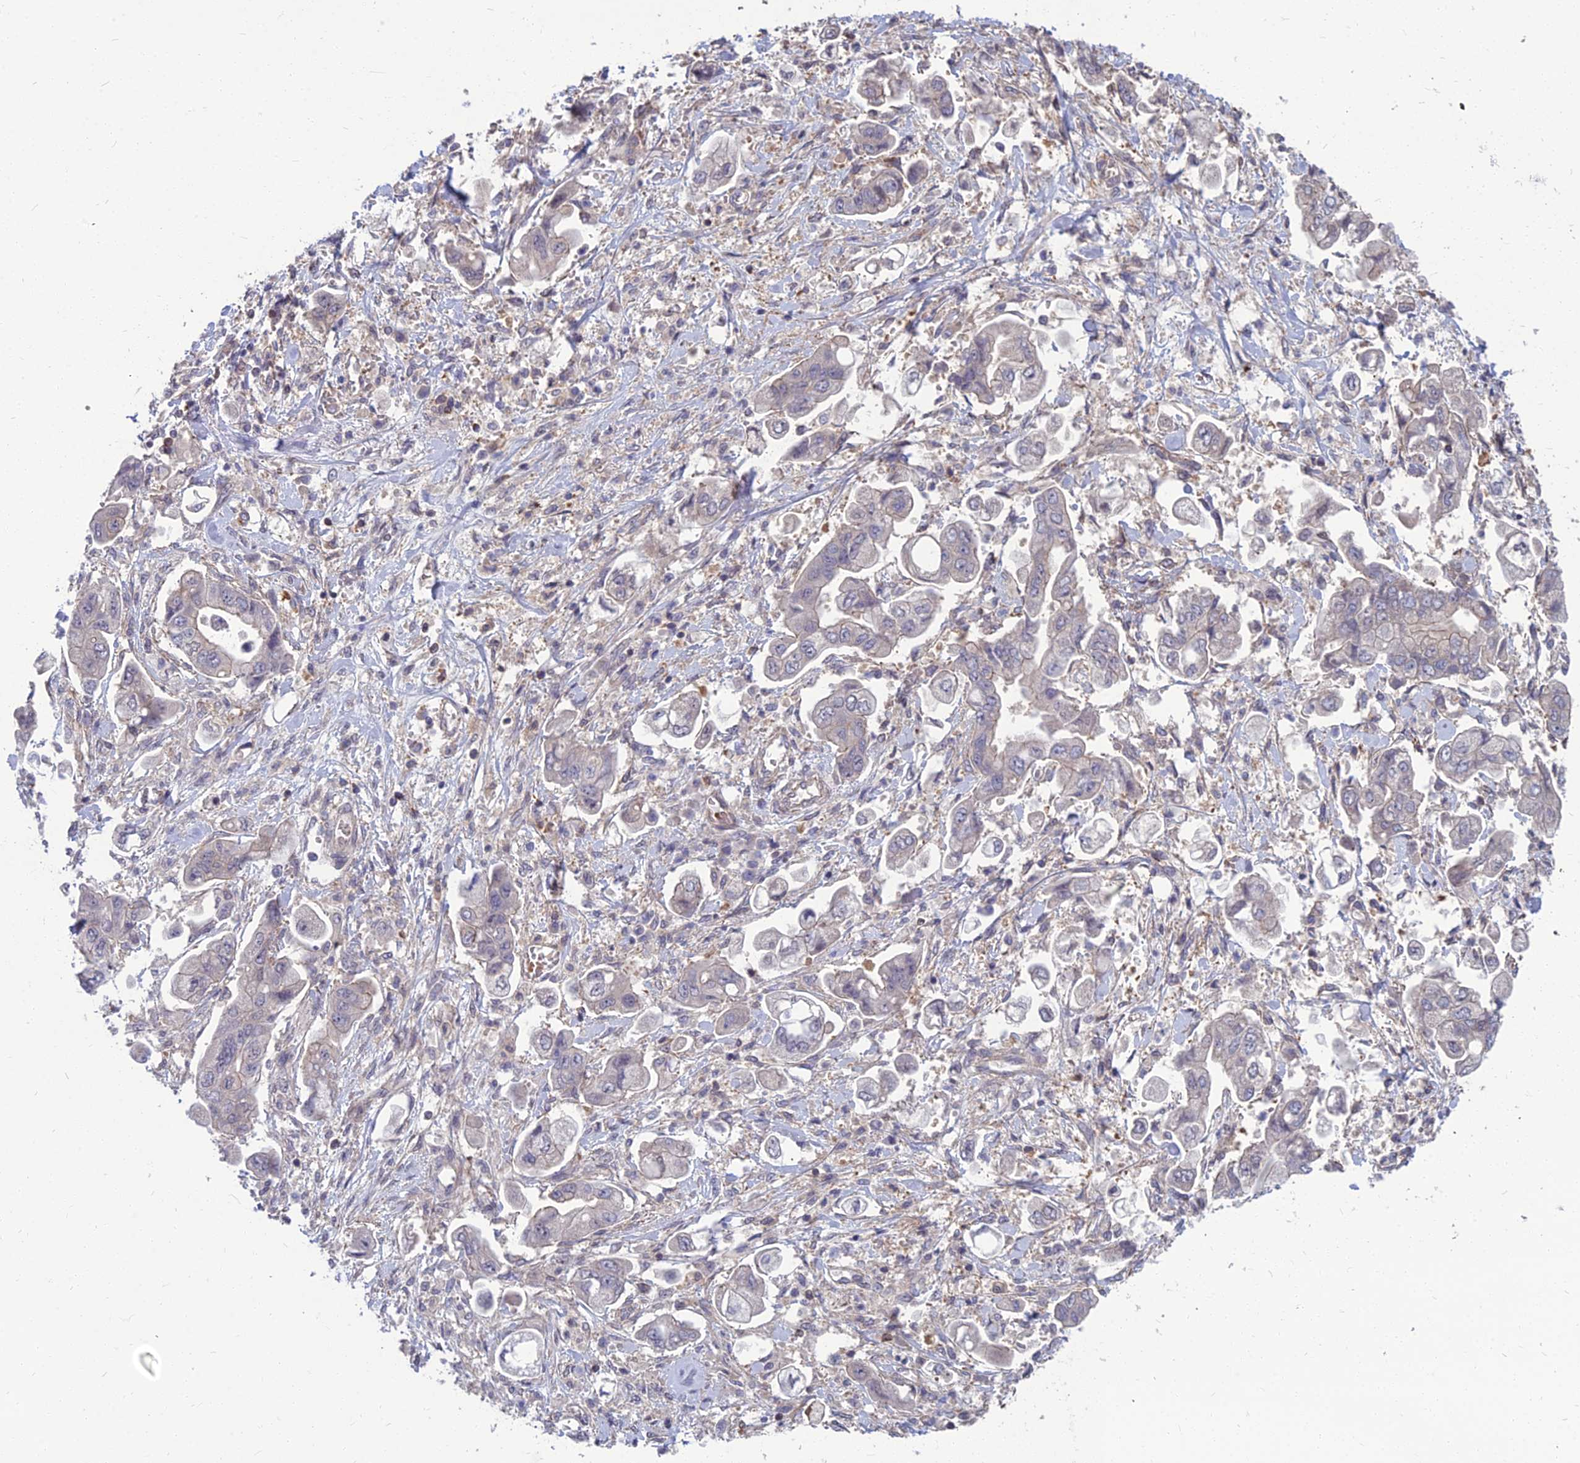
{"staining": {"intensity": "negative", "quantity": "none", "location": "none"}, "tissue": "stomach cancer", "cell_type": "Tumor cells", "image_type": "cancer", "snomed": [{"axis": "morphology", "description": "Adenocarcinoma, NOS"}, {"axis": "topography", "description": "Stomach"}], "caption": "There is no significant staining in tumor cells of adenocarcinoma (stomach).", "gene": "OPA3", "patient": {"sex": "male", "age": 62}}